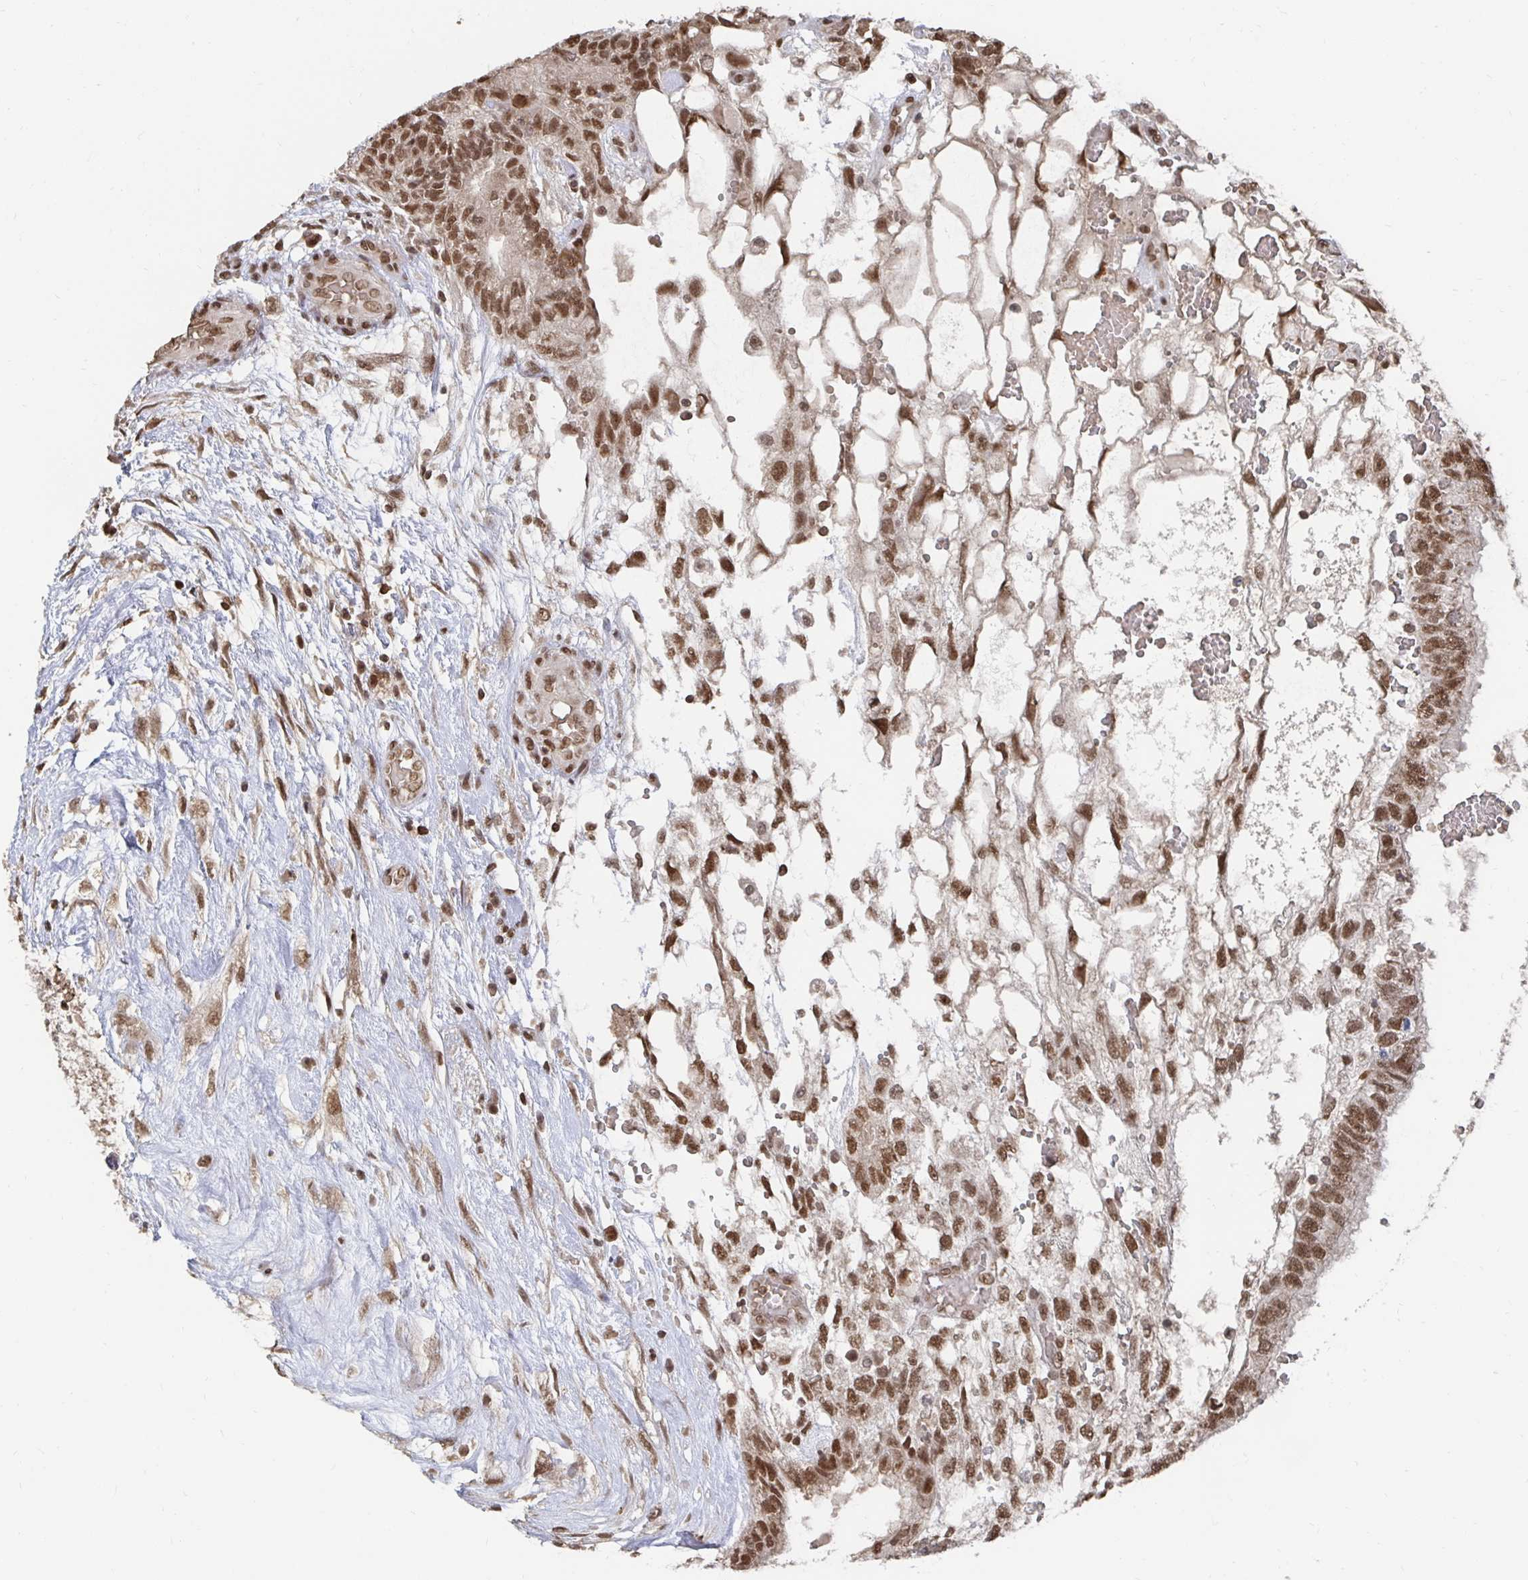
{"staining": {"intensity": "strong", "quantity": ">75%", "location": "nuclear"}, "tissue": "testis cancer", "cell_type": "Tumor cells", "image_type": "cancer", "snomed": [{"axis": "morphology", "description": "Normal tissue, NOS"}, {"axis": "morphology", "description": "Carcinoma, Embryonal, NOS"}, {"axis": "topography", "description": "Testis"}], "caption": "This photomicrograph displays testis cancer (embryonal carcinoma) stained with IHC to label a protein in brown. The nuclear of tumor cells show strong positivity for the protein. Nuclei are counter-stained blue.", "gene": "GTF3C6", "patient": {"sex": "male", "age": 32}}